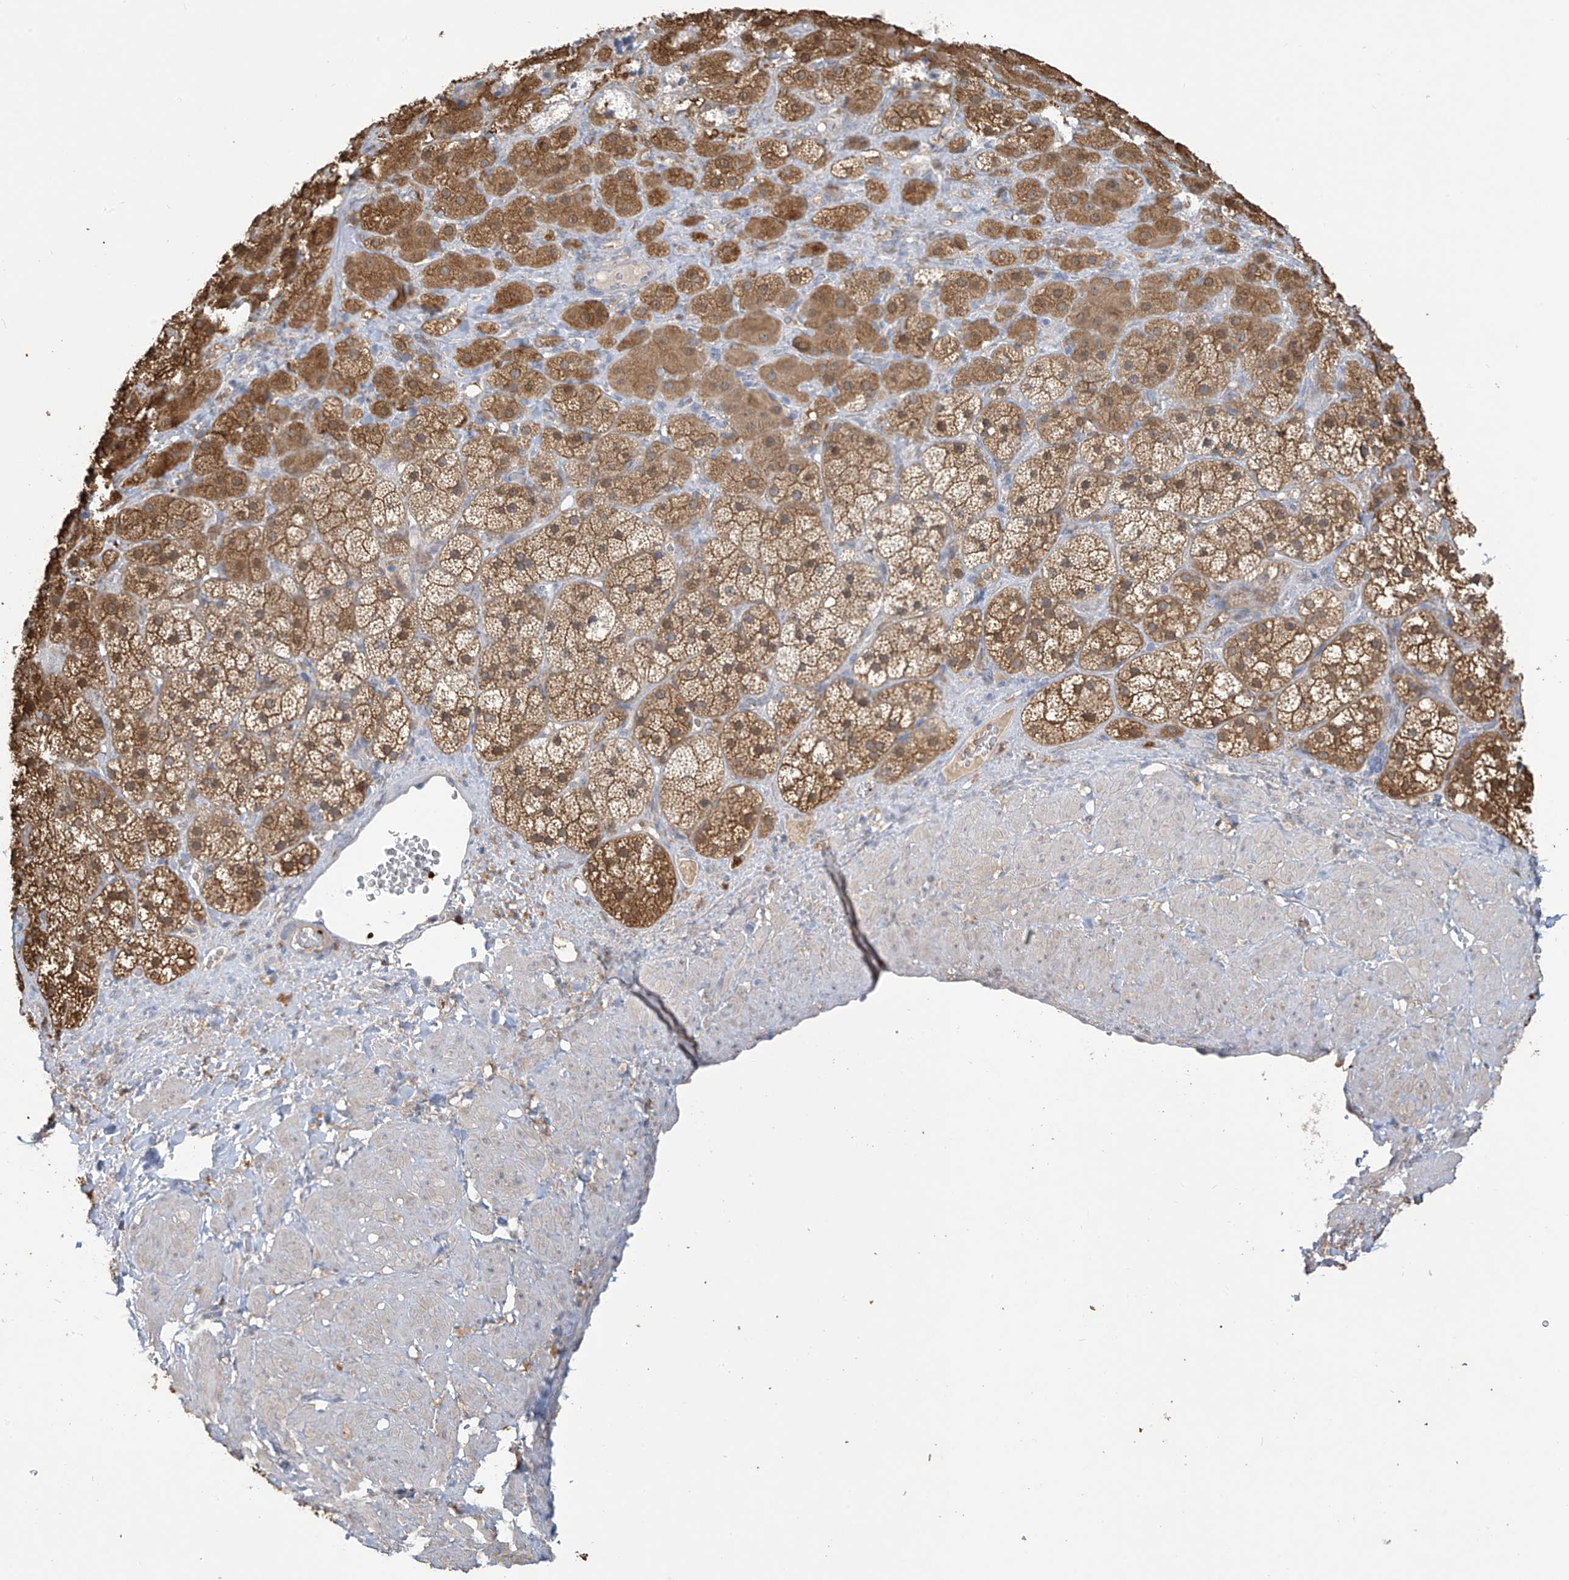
{"staining": {"intensity": "strong", "quantity": ">75%", "location": "cytoplasmic/membranous,nuclear"}, "tissue": "adrenal gland", "cell_type": "Glandular cells", "image_type": "normal", "snomed": [{"axis": "morphology", "description": "Normal tissue, NOS"}, {"axis": "topography", "description": "Adrenal gland"}], "caption": "Immunohistochemical staining of benign adrenal gland exhibits high levels of strong cytoplasmic/membranous,nuclear positivity in about >75% of glandular cells. (Brightfield microscopy of DAB IHC at high magnification).", "gene": "IDH1", "patient": {"sex": "male", "age": 57}}